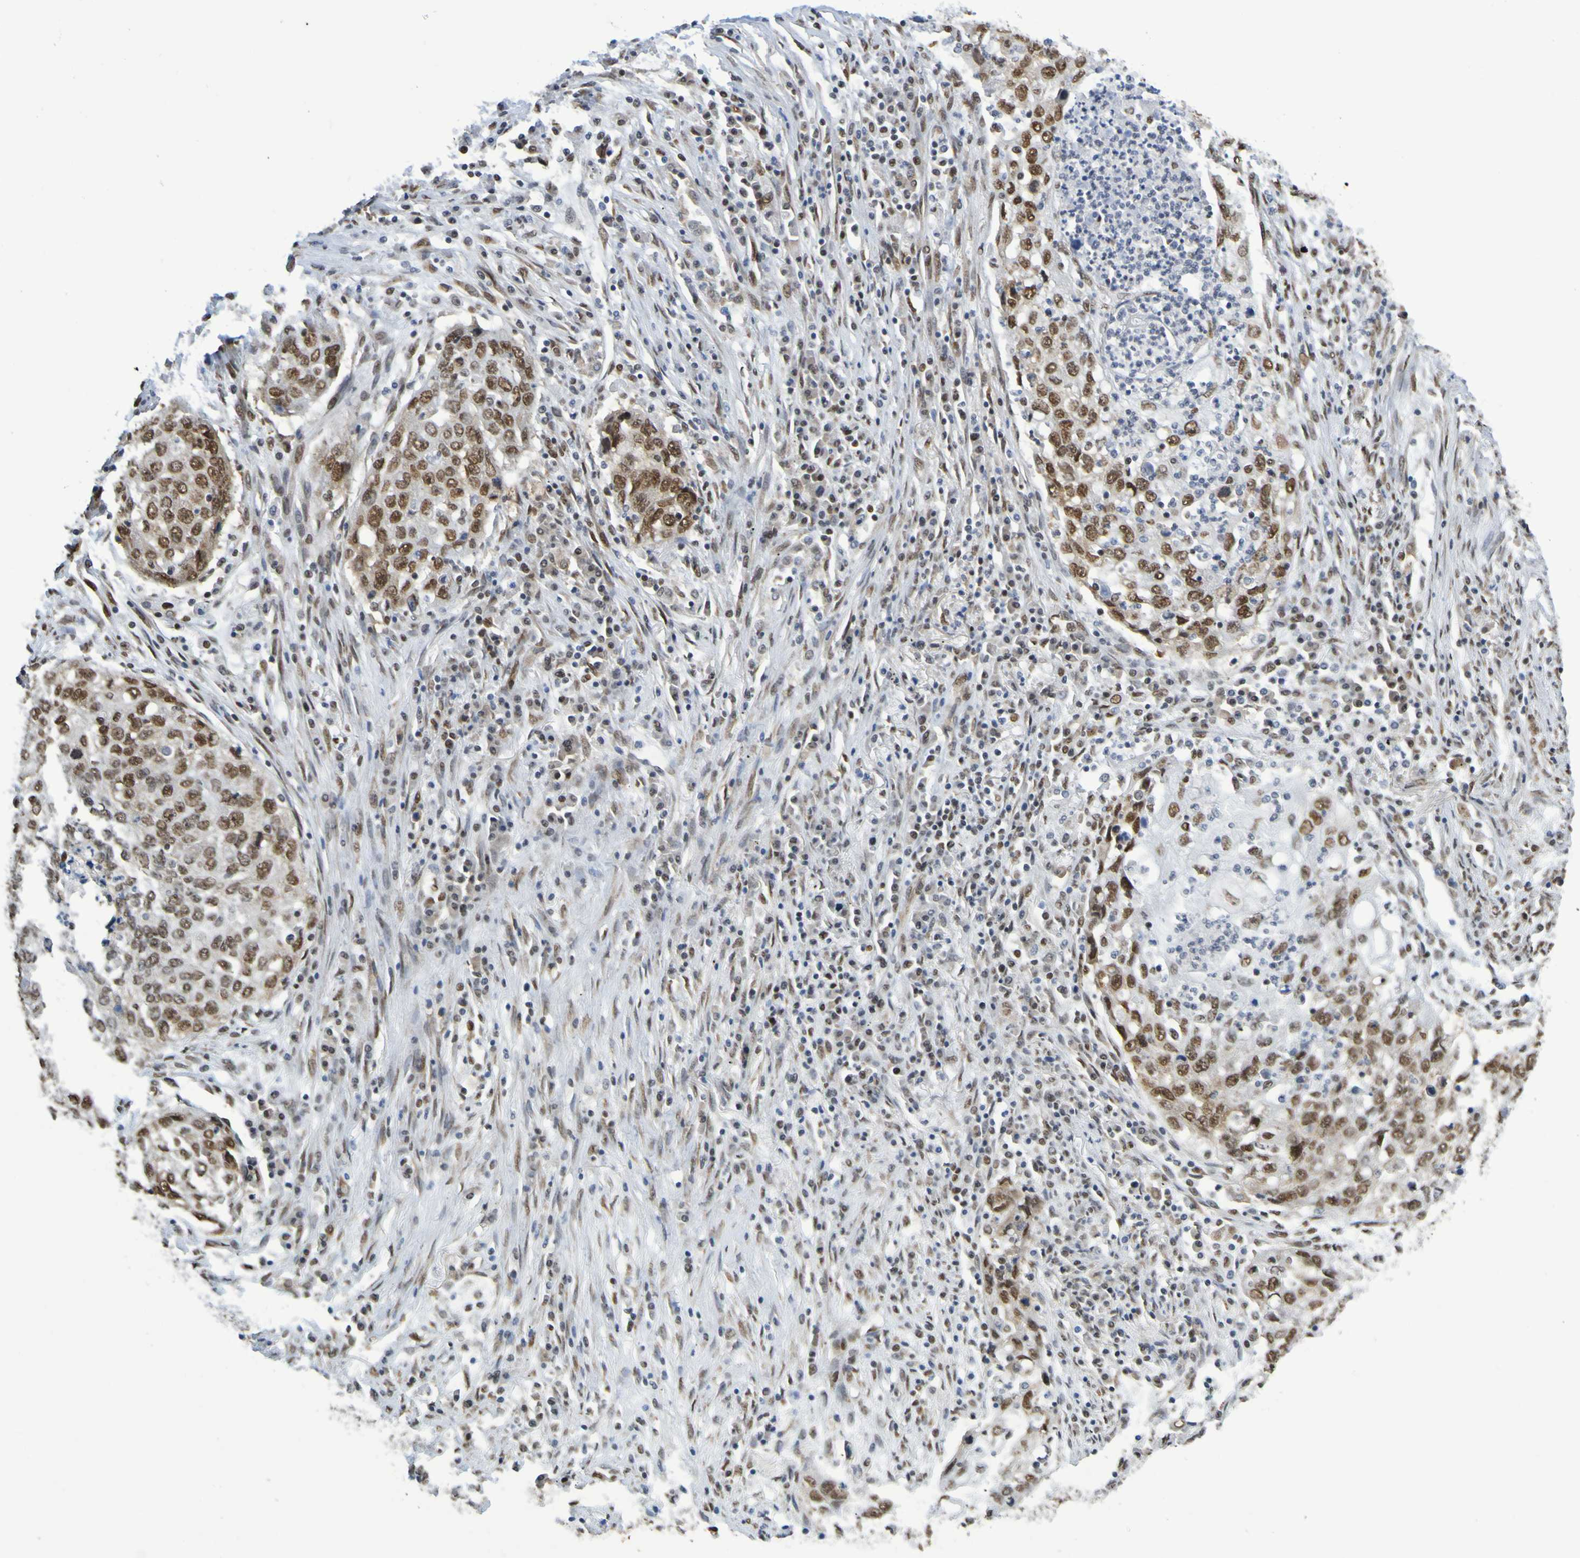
{"staining": {"intensity": "moderate", "quantity": ">75%", "location": "nuclear"}, "tissue": "lung cancer", "cell_type": "Tumor cells", "image_type": "cancer", "snomed": [{"axis": "morphology", "description": "Squamous cell carcinoma, NOS"}, {"axis": "topography", "description": "Lung"}], "caption": "IHC micrograph of neoplastic tissue: human squamous cell carcinoma (lung) stained using immunohistochemistry (IHC) displays medium levels of moderate protein expression localized specifically in the nuclear of tumor cells, appearing as a nuclear brown color.", "gene": "HDAC2", "patient": {"sex": "female", "age": 63}}